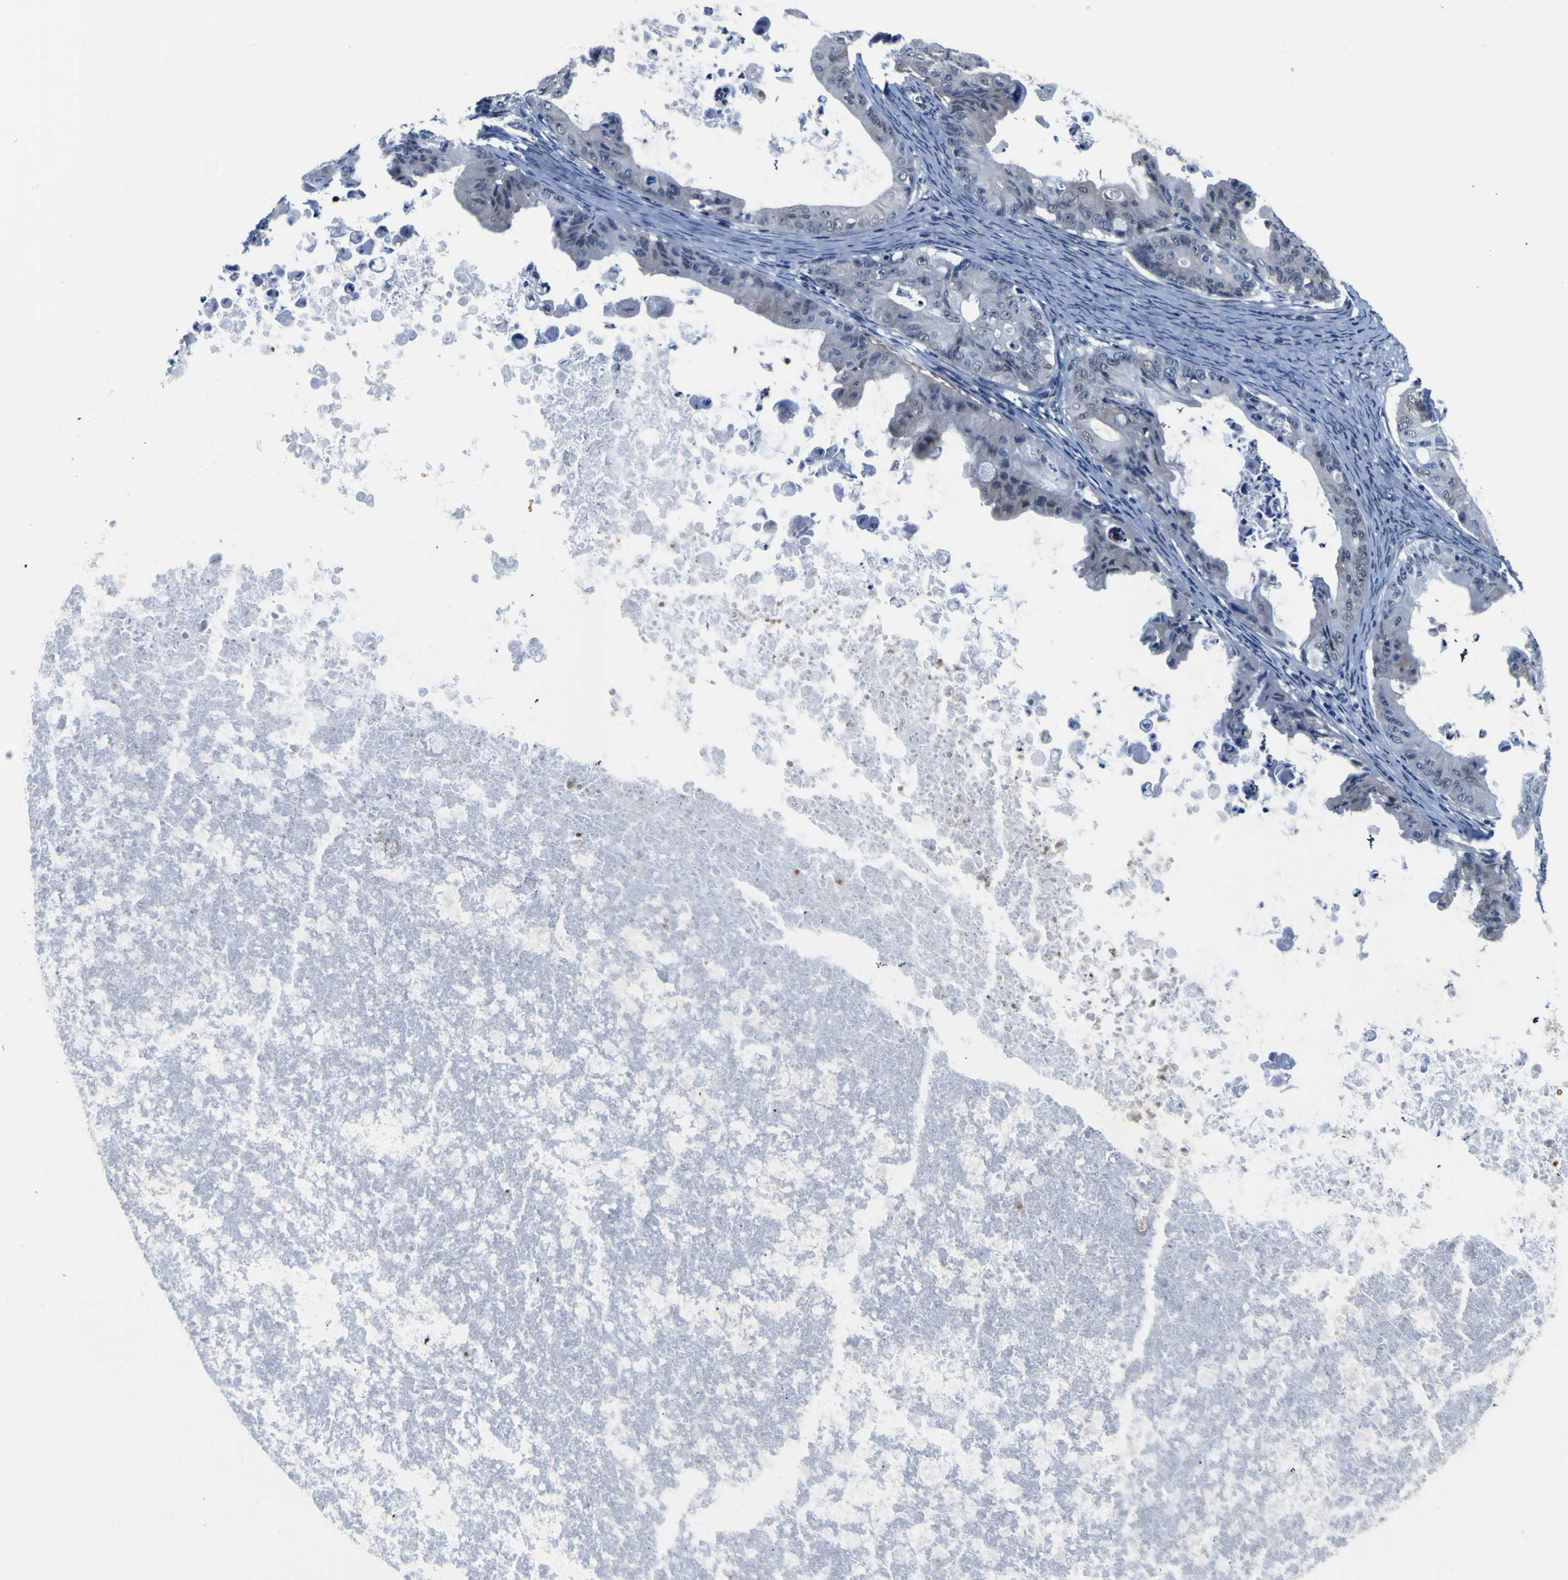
{"staining": {"intensity": "weak", "quantity": "<25%", "location": "nuclear"}, "tissue": "ovarian cancer", "cell_type": "Tumor cells", "image_type": "cancer", "snomed": [{"axis": "morphology", "description": "Cystadenocarcinoma, mucinous, NOS"}, {"axis": "topography", "description": "Ovary"}], "caption": "Ovarian cancer stained for a protein using immunohistochemistry reveals no expression tumor cells.", "gene": "CUL4B", "patient": {"sex": "female", "age": 37}}